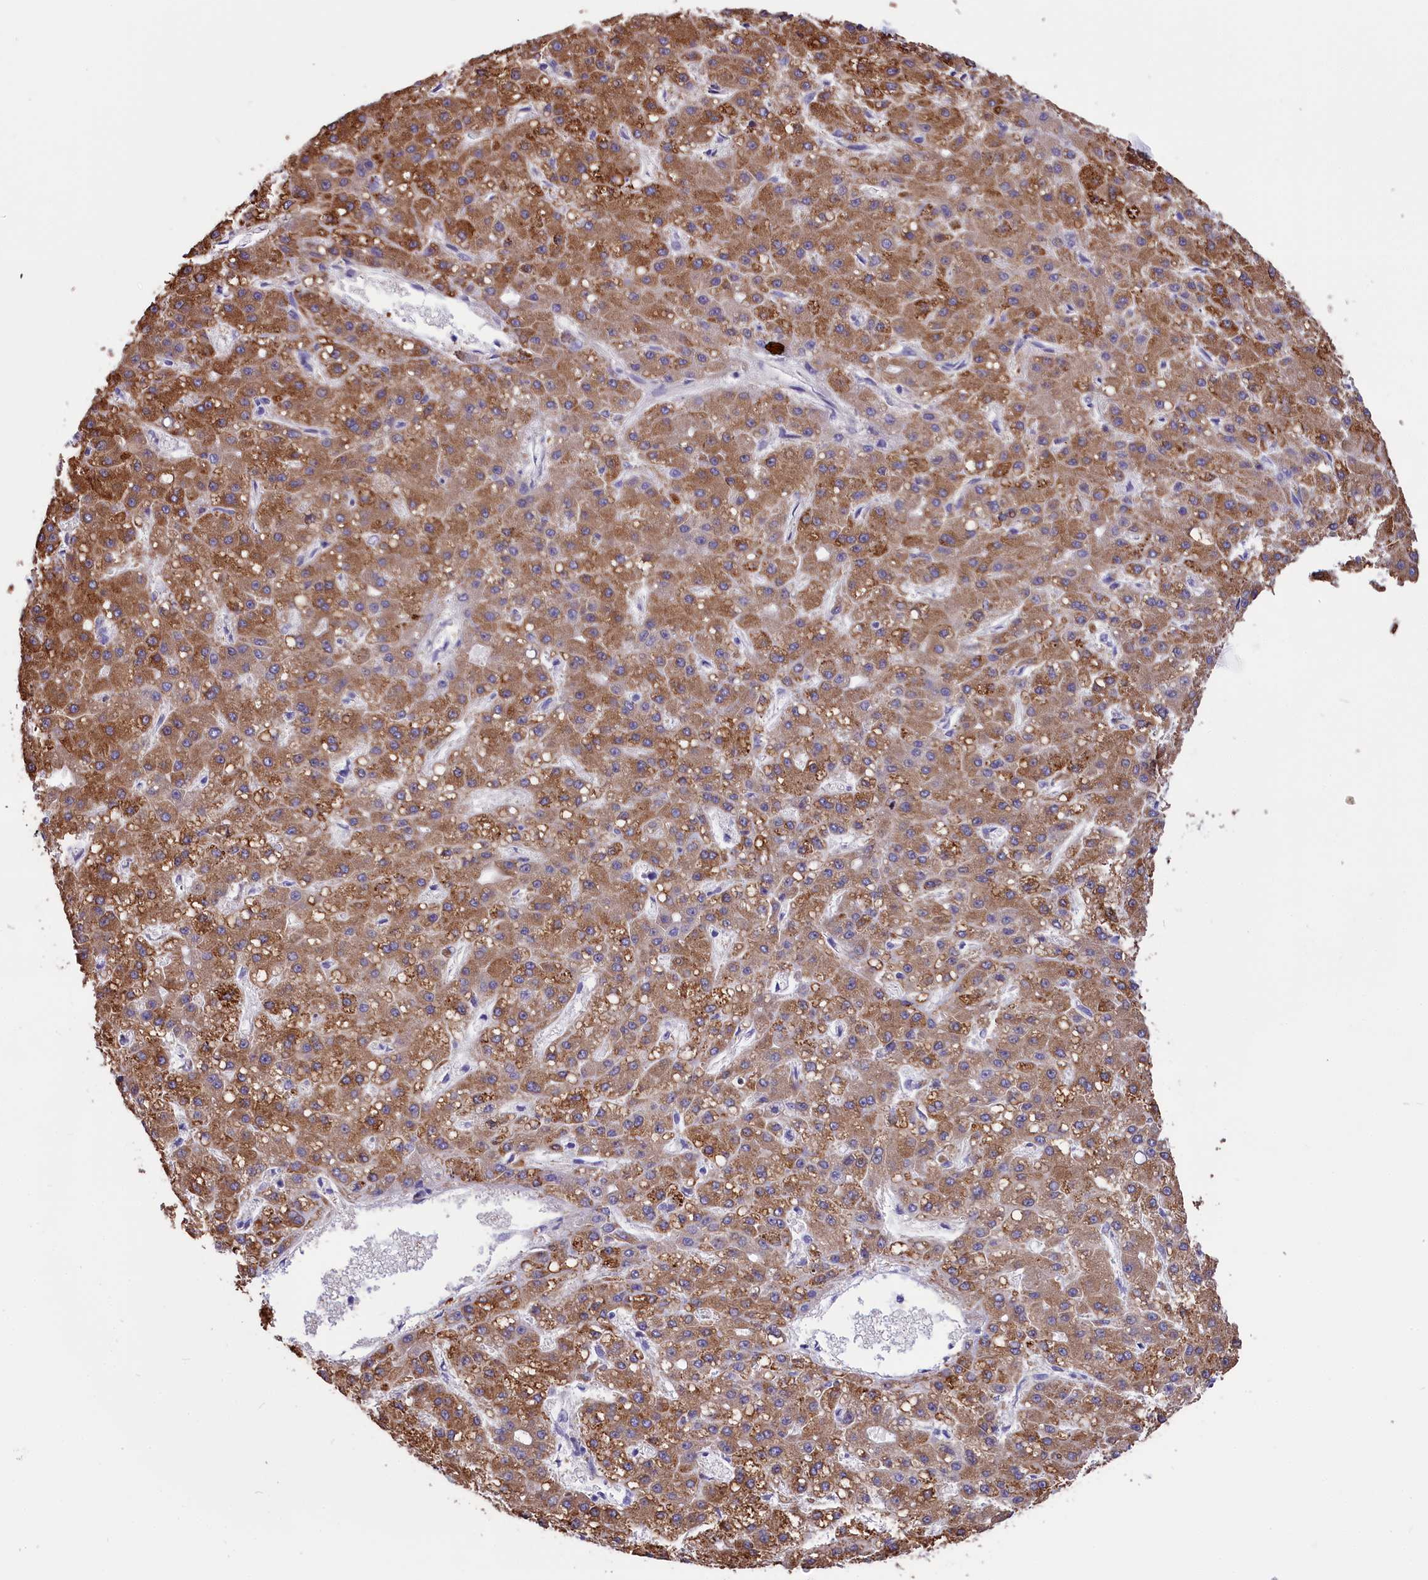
{"staining": {"intensity": "moderate", "quantity": ">75%", "location": "cytoplasmic/membranous"}, "tissue": "liver cancer", "cell_type": "Tumor cells", "image_type": "cancer", "snomed": [{"axis": "morphology", "description": "Carcinoma, Hepatocellular, NOS"}, {"axis": "topography", "description": "Liver"}], "caption": "IHC micrograph of hepatocellular carcinoma (liver) stained for a protein (brown), which displays medium levels of moderate cytoplasmic/membranous staining in about >75% of tumor cells.", "gene": "CYP2U1", "patient": {"sex": "male", "age": 67}}